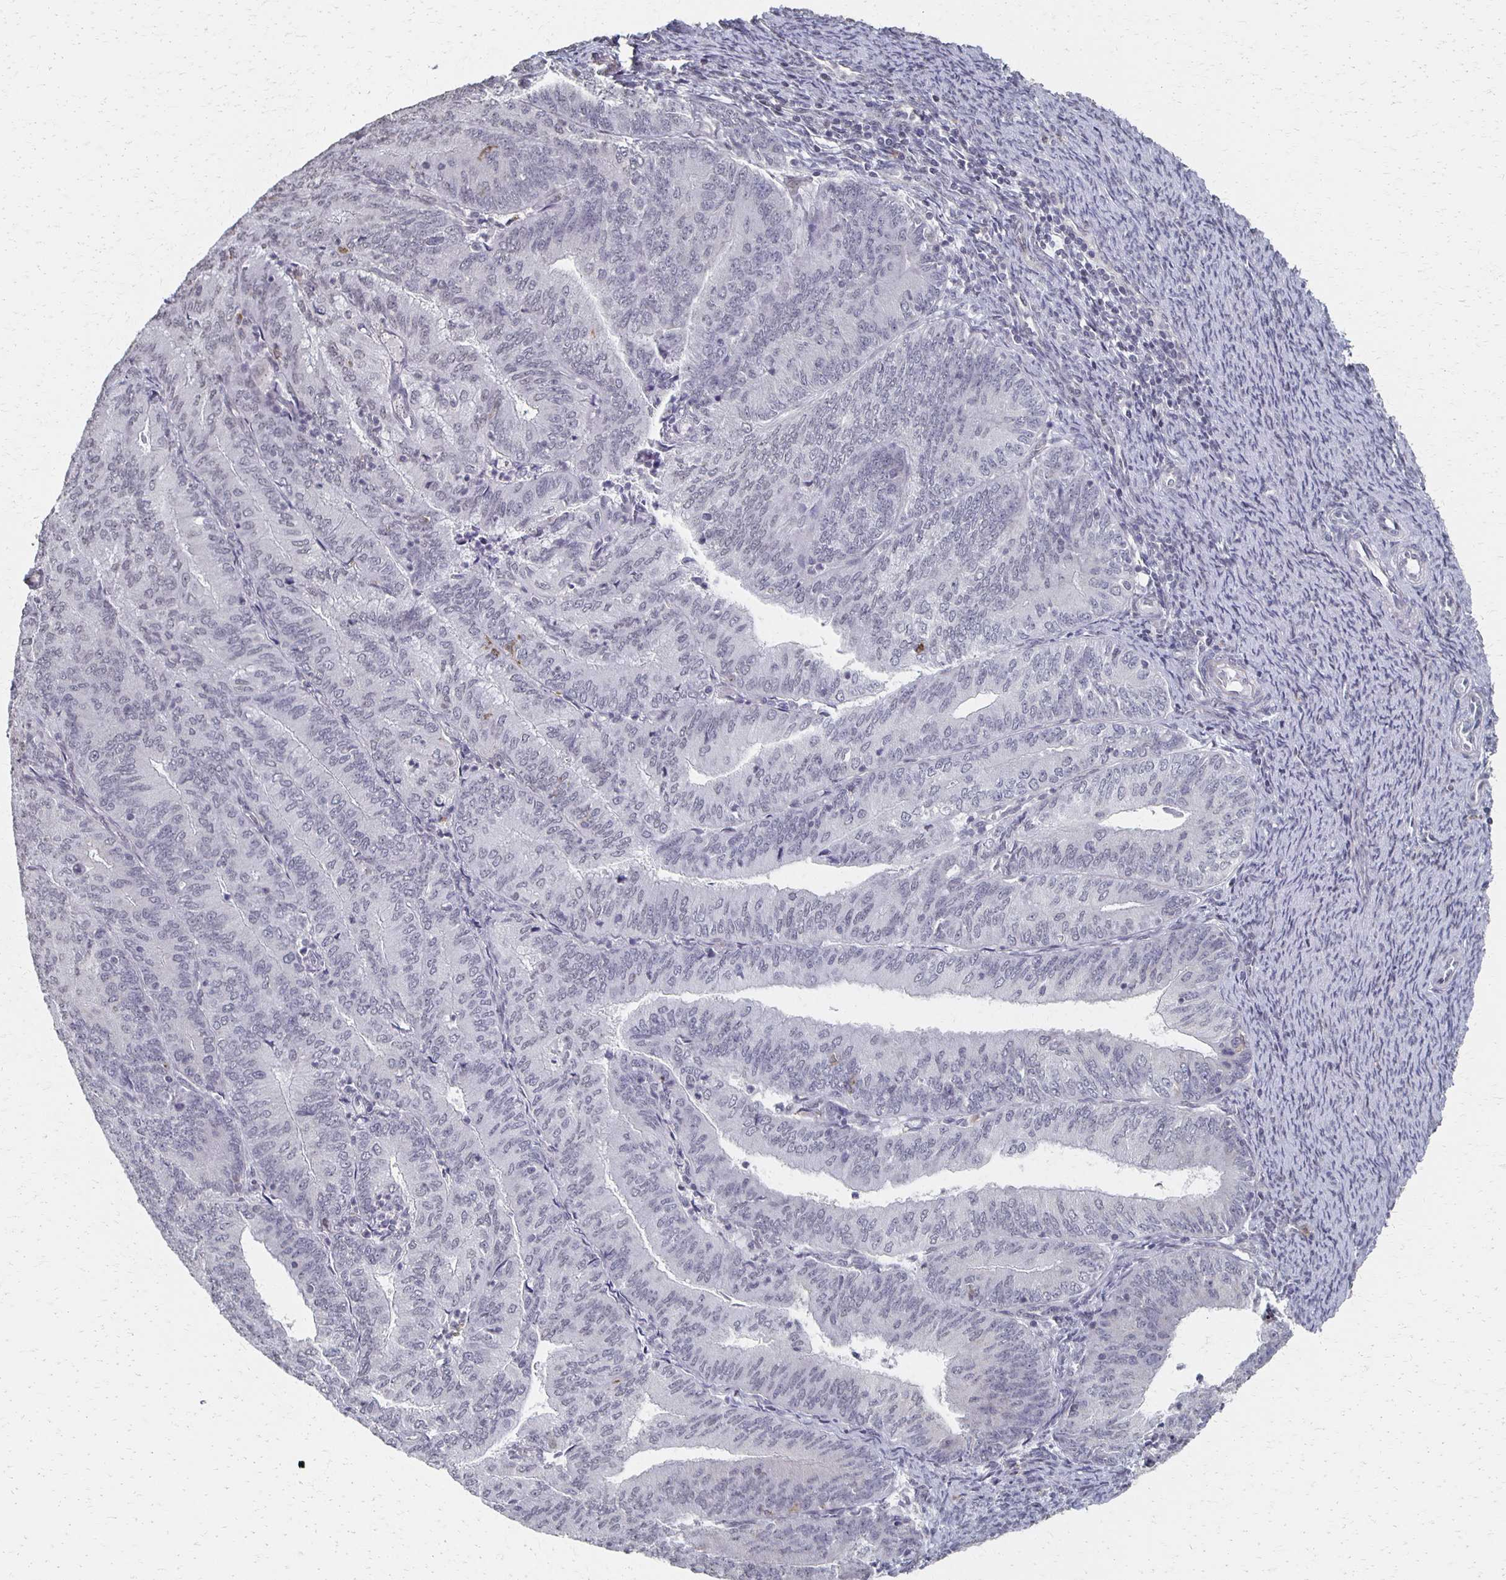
{"staining": {"intensity": "negative", "quantity": "none", "location": "none"}, "tissue": "endometrial cancer", "cell_type": "Tumor cells", "image_type": "cancer", "snomed": [{"axis": "morphology", "description": "Adenocarcinoma, NOS"}, {"axis": "topography", "description": "Endometrium"}], "caption": "The micrograph shows no significant positivity in tumor cells of adenocarcinoma (endometrial).", "gene": "DAB1", "patient": {"sex": "female", "age": 57}}